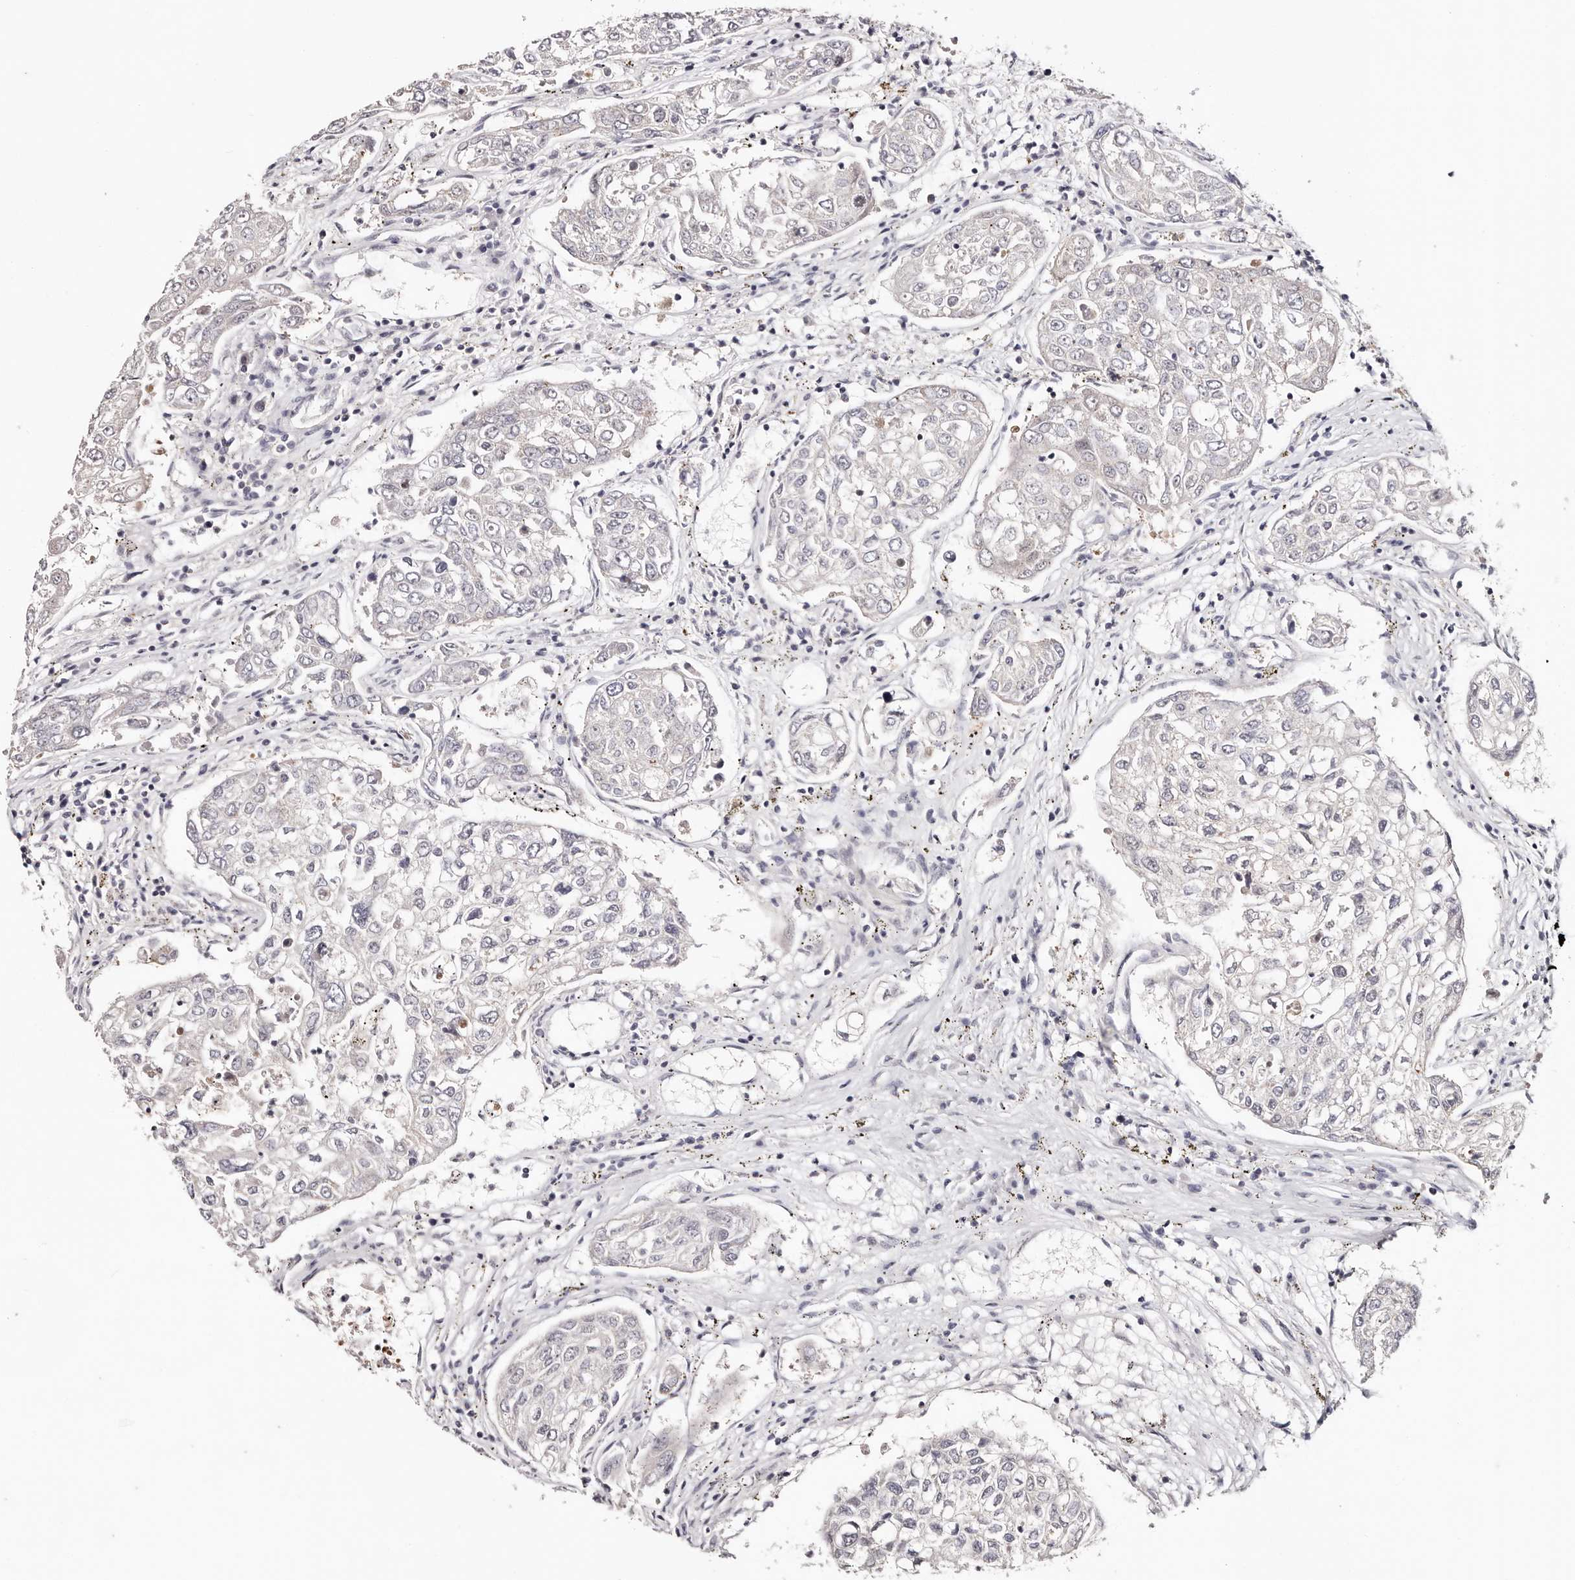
{"staining": {"intensity": "negative", "quantity": "none", "location": "none"}, "tissue": "urothelial cancer", "cell_type": "Tumor cells", "image_type": "cancer", "snomed": [{"axis": "morphology", "description": "Urothelial carcinoma, High grade"}, {"axis": "topography", "description": "Lymph node"}, {"axis": "topography", "description": "Urinary bladder"}], "caption": "Urothelial carcinoma (high-grade) was stained to show a protein in brown. There is no significant staining in tumor cells.", "gene": "TYW3", "patient": {"sex": "male", "age": 51}}